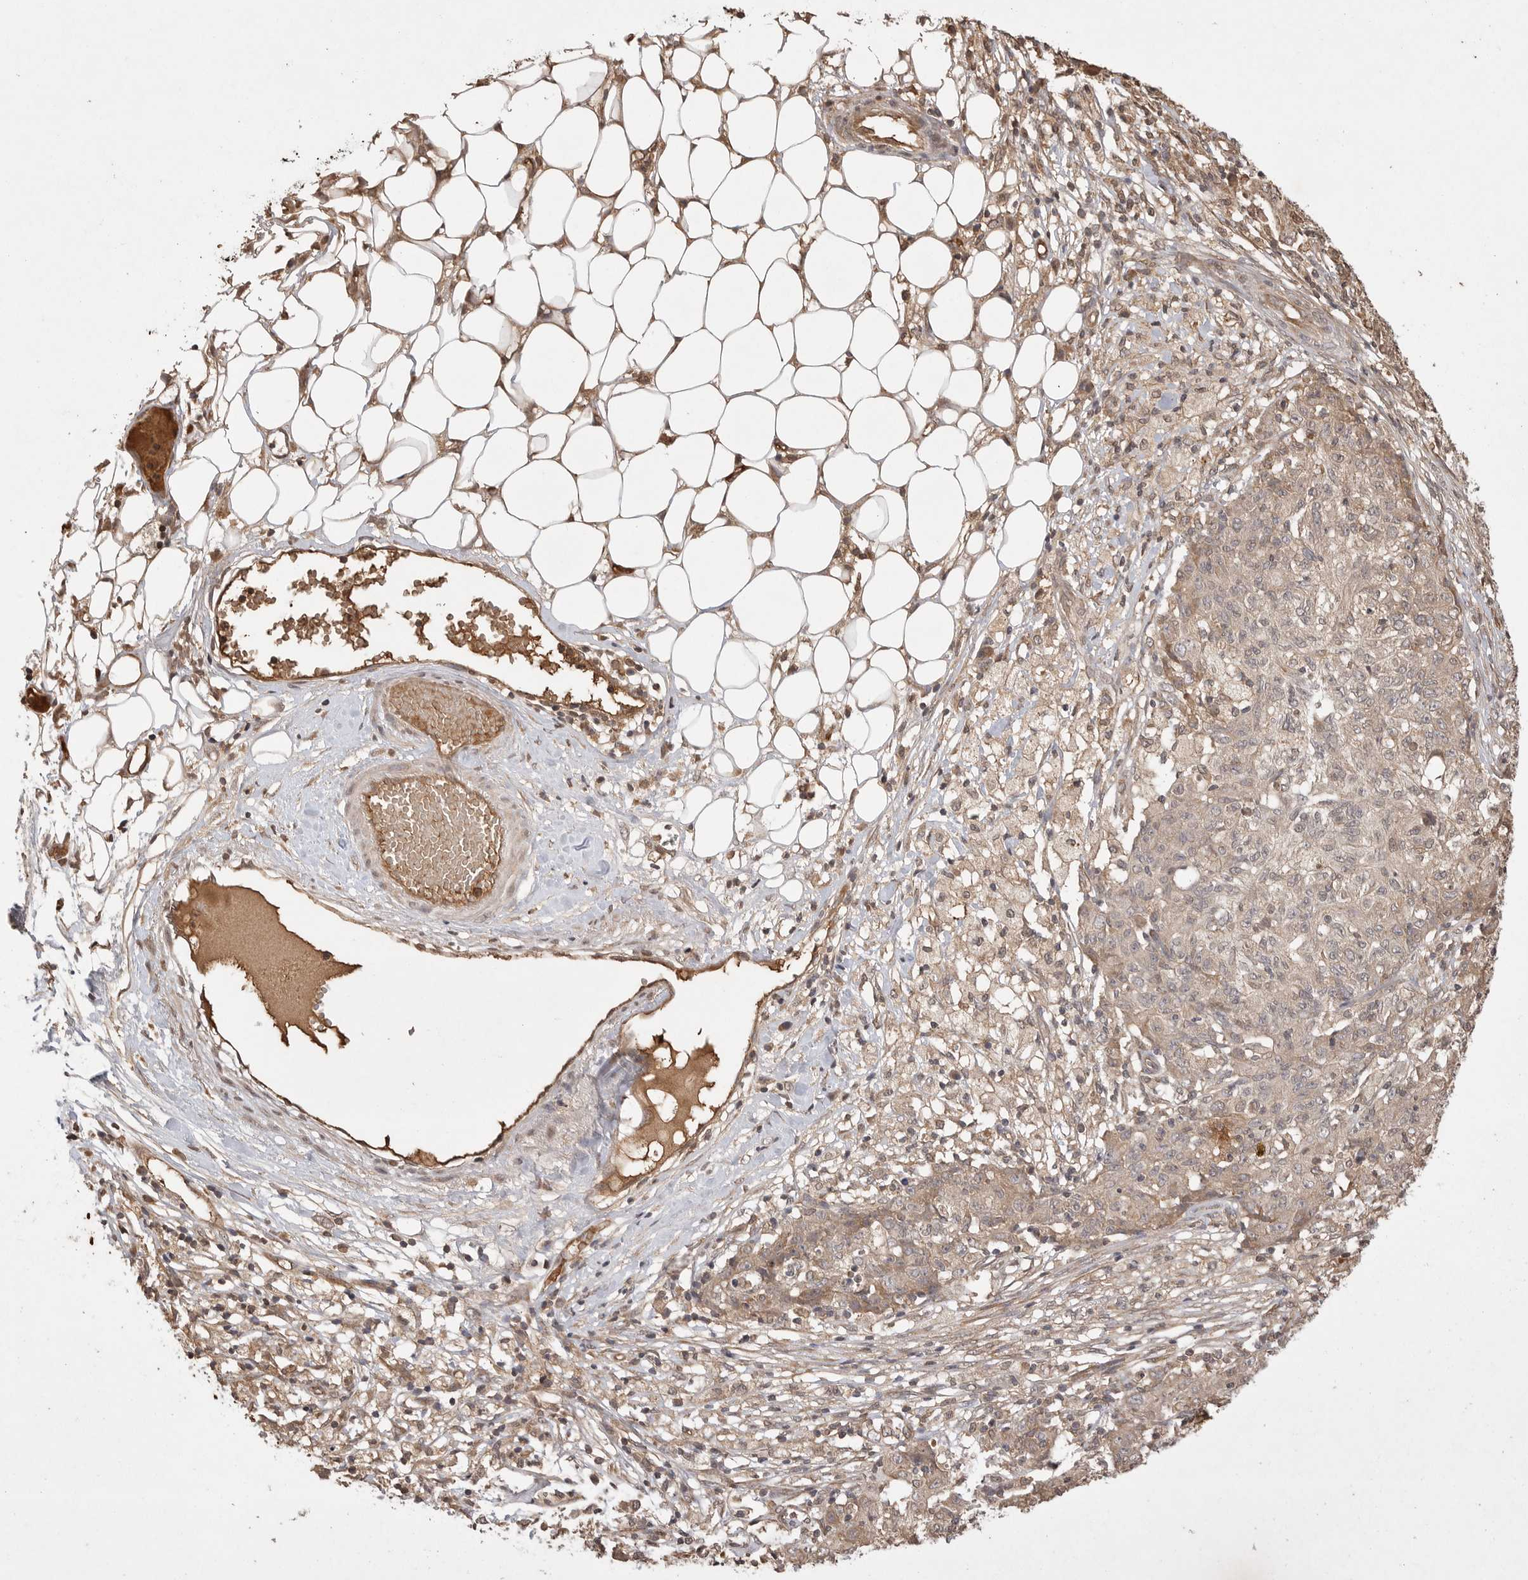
{"staining": {"intensity": "weak", "quantity": ">75%", "location": "cytoplasmic/membranous"}, "tissue": "ovarian cancer", "cell_type": "Tumor cells", "image_type": "cancer", "snomed": [{"axis": "morphology", "description": "Carcinoma, endometroid"}, {"axis": "topography", "description": "Ovary"}], "caption": "High-magnification brightfield microscopy of ovarian cancer stained with DAB (brown) and counterstained with hematoxylin (blue). tumor cells exhibit weak cytoplasmic/membranous staining is appreciated in approximately>75% of cells.", "gene": "PRMT3", "patient": {"sex": "female", "age": 42}}